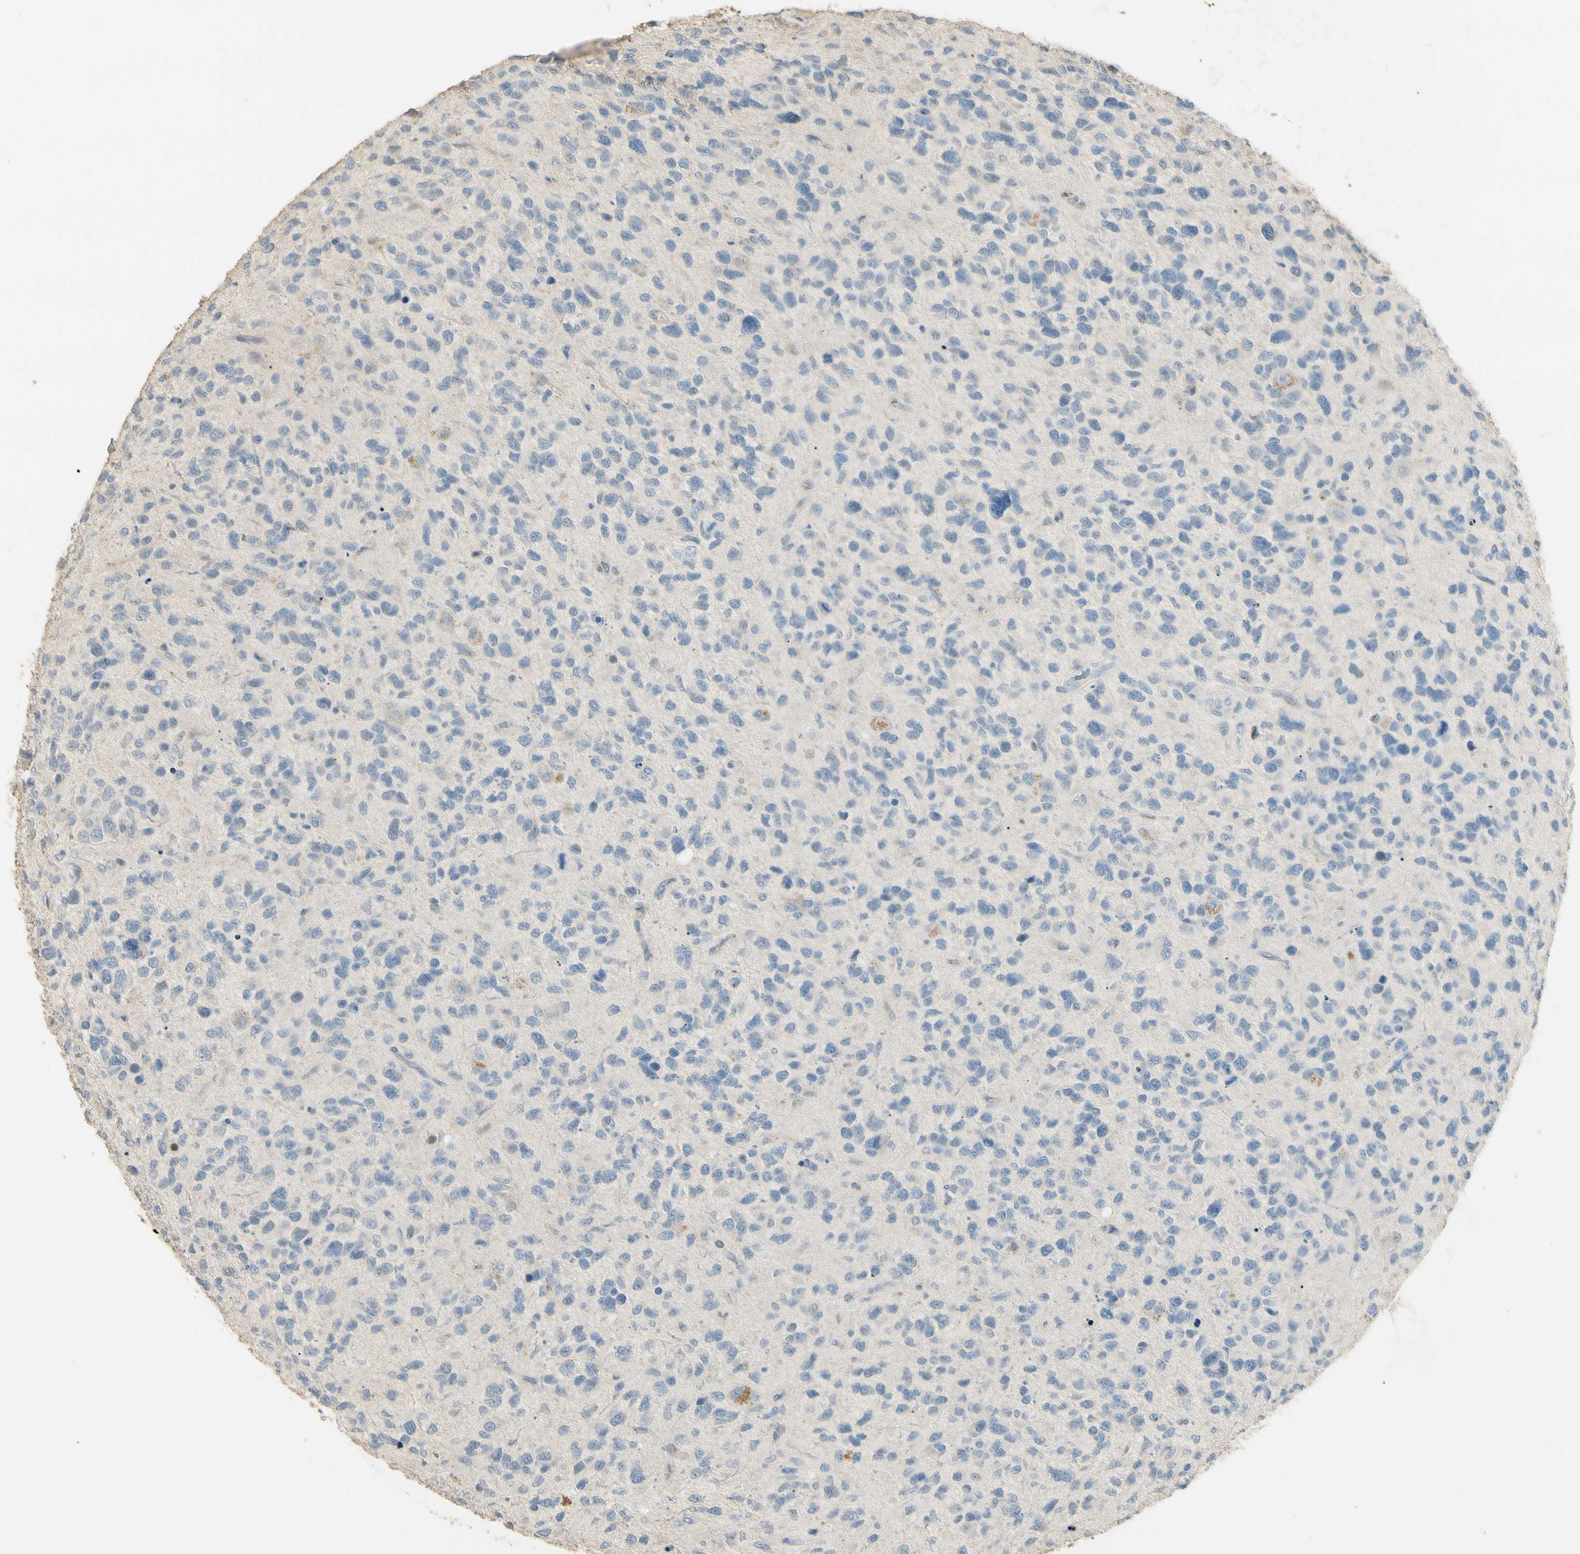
{"staining": {"intensity": "negative", "quantity": "none", "location": "none"}, "tissue": "glioma", "cell_type": "Tumor cells", "image_type": "cancer", "snomed": [{"axis": "morphology", "description": "Glioma, malignant, High grade"}, {"axis": "topography", "description": "Brain"}], "caption": "Malignant glioma (high-grade) was stained to show a protein in brown. There is no significant positivity in tumor cells. The staining was performed using DAB (3,3'-diaminobenzidine) to visualize the protein expression in brown, while the nuclei were stained in blue with hematoxylin (Magnification: 20x).", "gene": "GNE", "patient": {"sex": "female", "age": 58}}